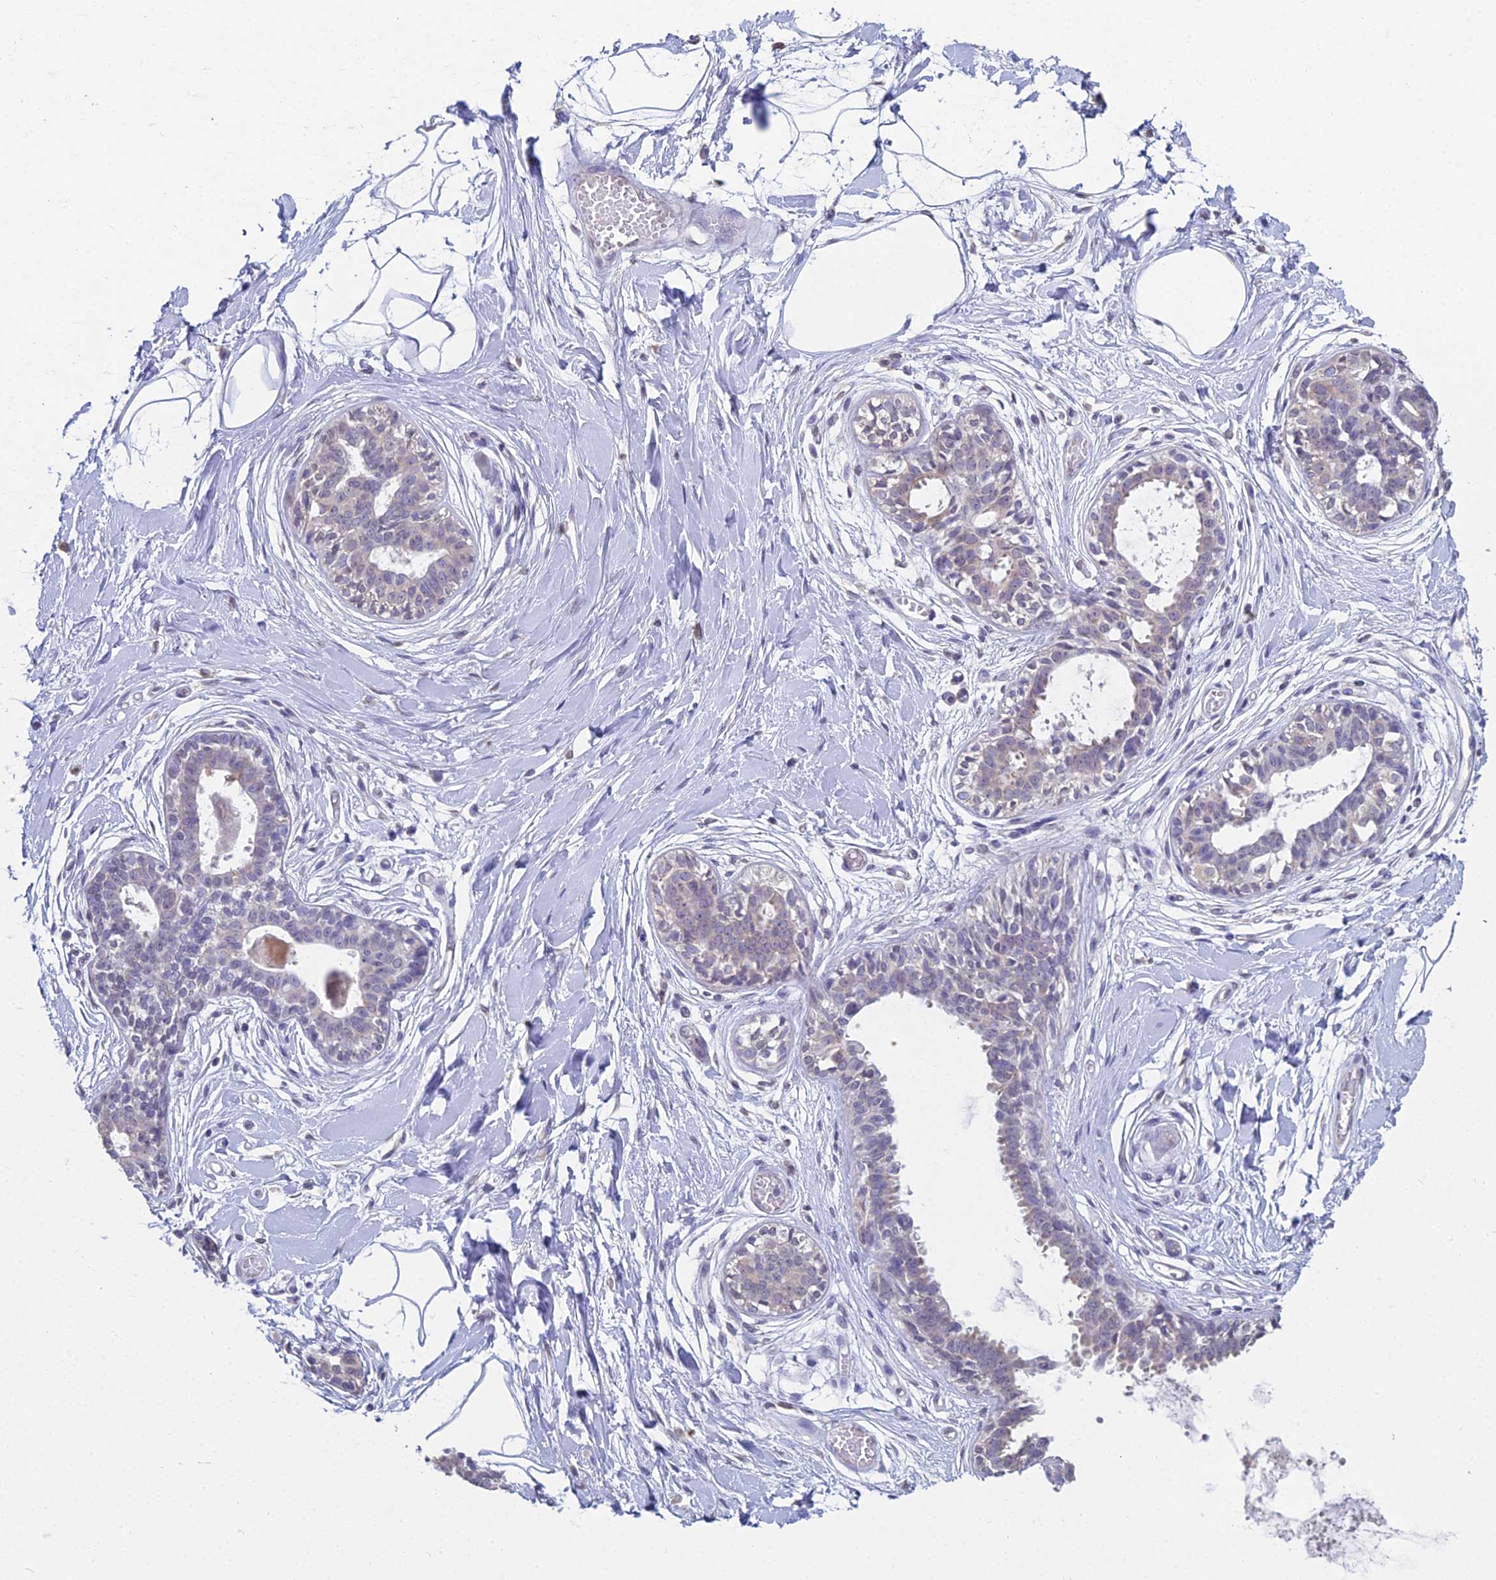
{"staining": {"intensity": "negative", "quantity": "none", "location": "none"}, "tissue": "breast", "cell_type": "Adipocytes", "image_type": "normal", "snomed": [{"axis": "morphology", "description": "Normal tissue, NOS"}, {"axis": "topography", "description": "Breast"}], "caption": "IHC image of unremarkable breast stained for a protein (brown), which reveals no positivity in adipocytes. The staining was performed using DAB (3,3'-diaminobenzidine) to visualize the protein expression in brown, while the nuclei were stained in blue with hematoxylin (Magnification: 20x).", "gene": "PRR22", "patient": {"sex": "female", "age": 45}}